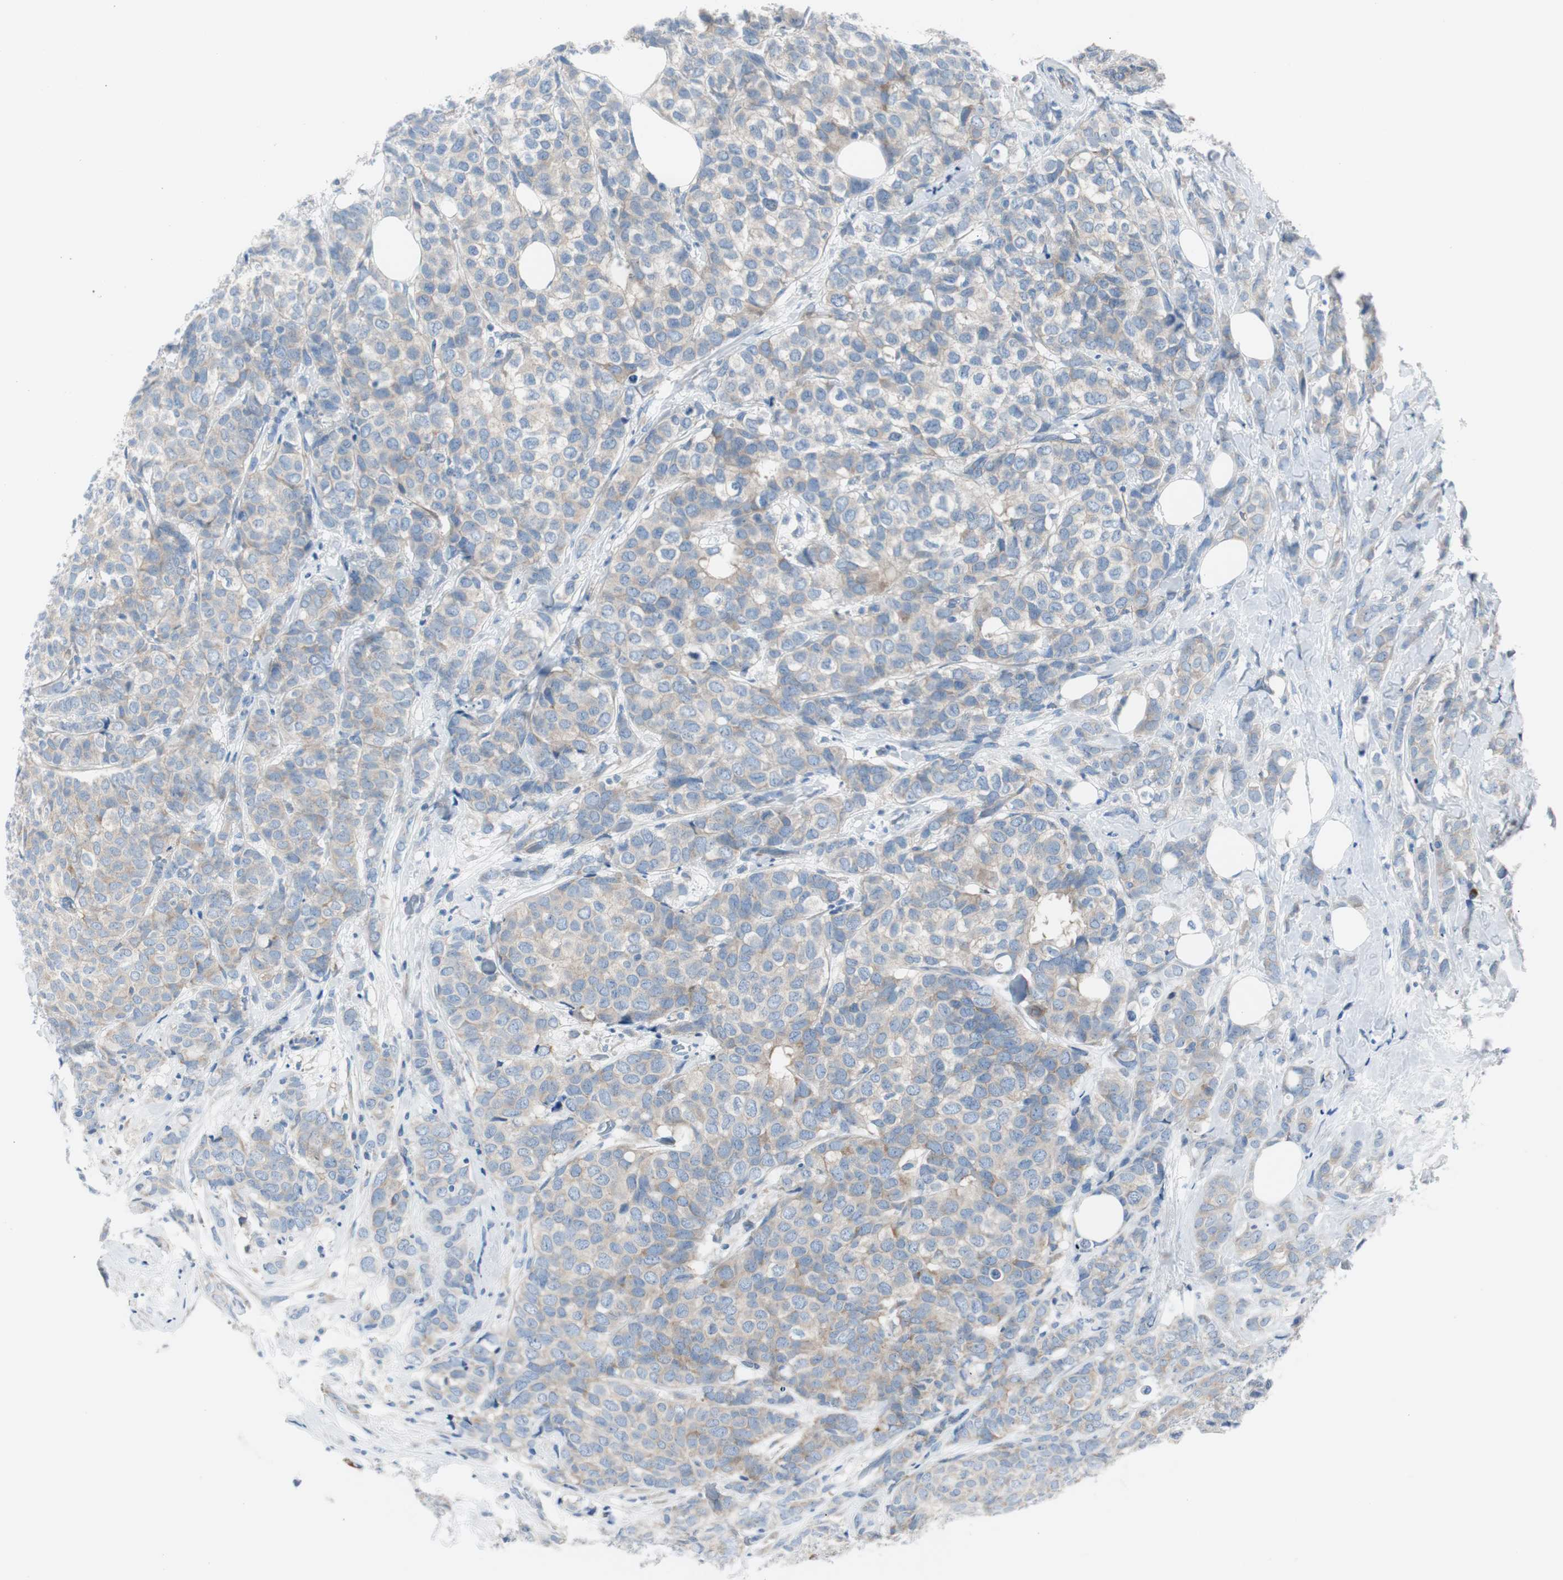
{"staining": {"intensity": "weak", "quantity": "25%-75%", "location": "cytoplasmic/membranous"}, "tissue": "breast cancer", "cell_type": "Tumor cells", "image_type": "cancer", "snomed": [{"axis": "morphology", "description": "Lobular carcinoma"}, {"axis": "topography", "description": "Breast"}], "caption": "Tumor cells reveal low levels of weak cytoplasmic/membranous positivity in about 25%-75% of cells in human breast cancer.", "gene": "RPS12", "patient": {"sex": "female", "age": 60}}